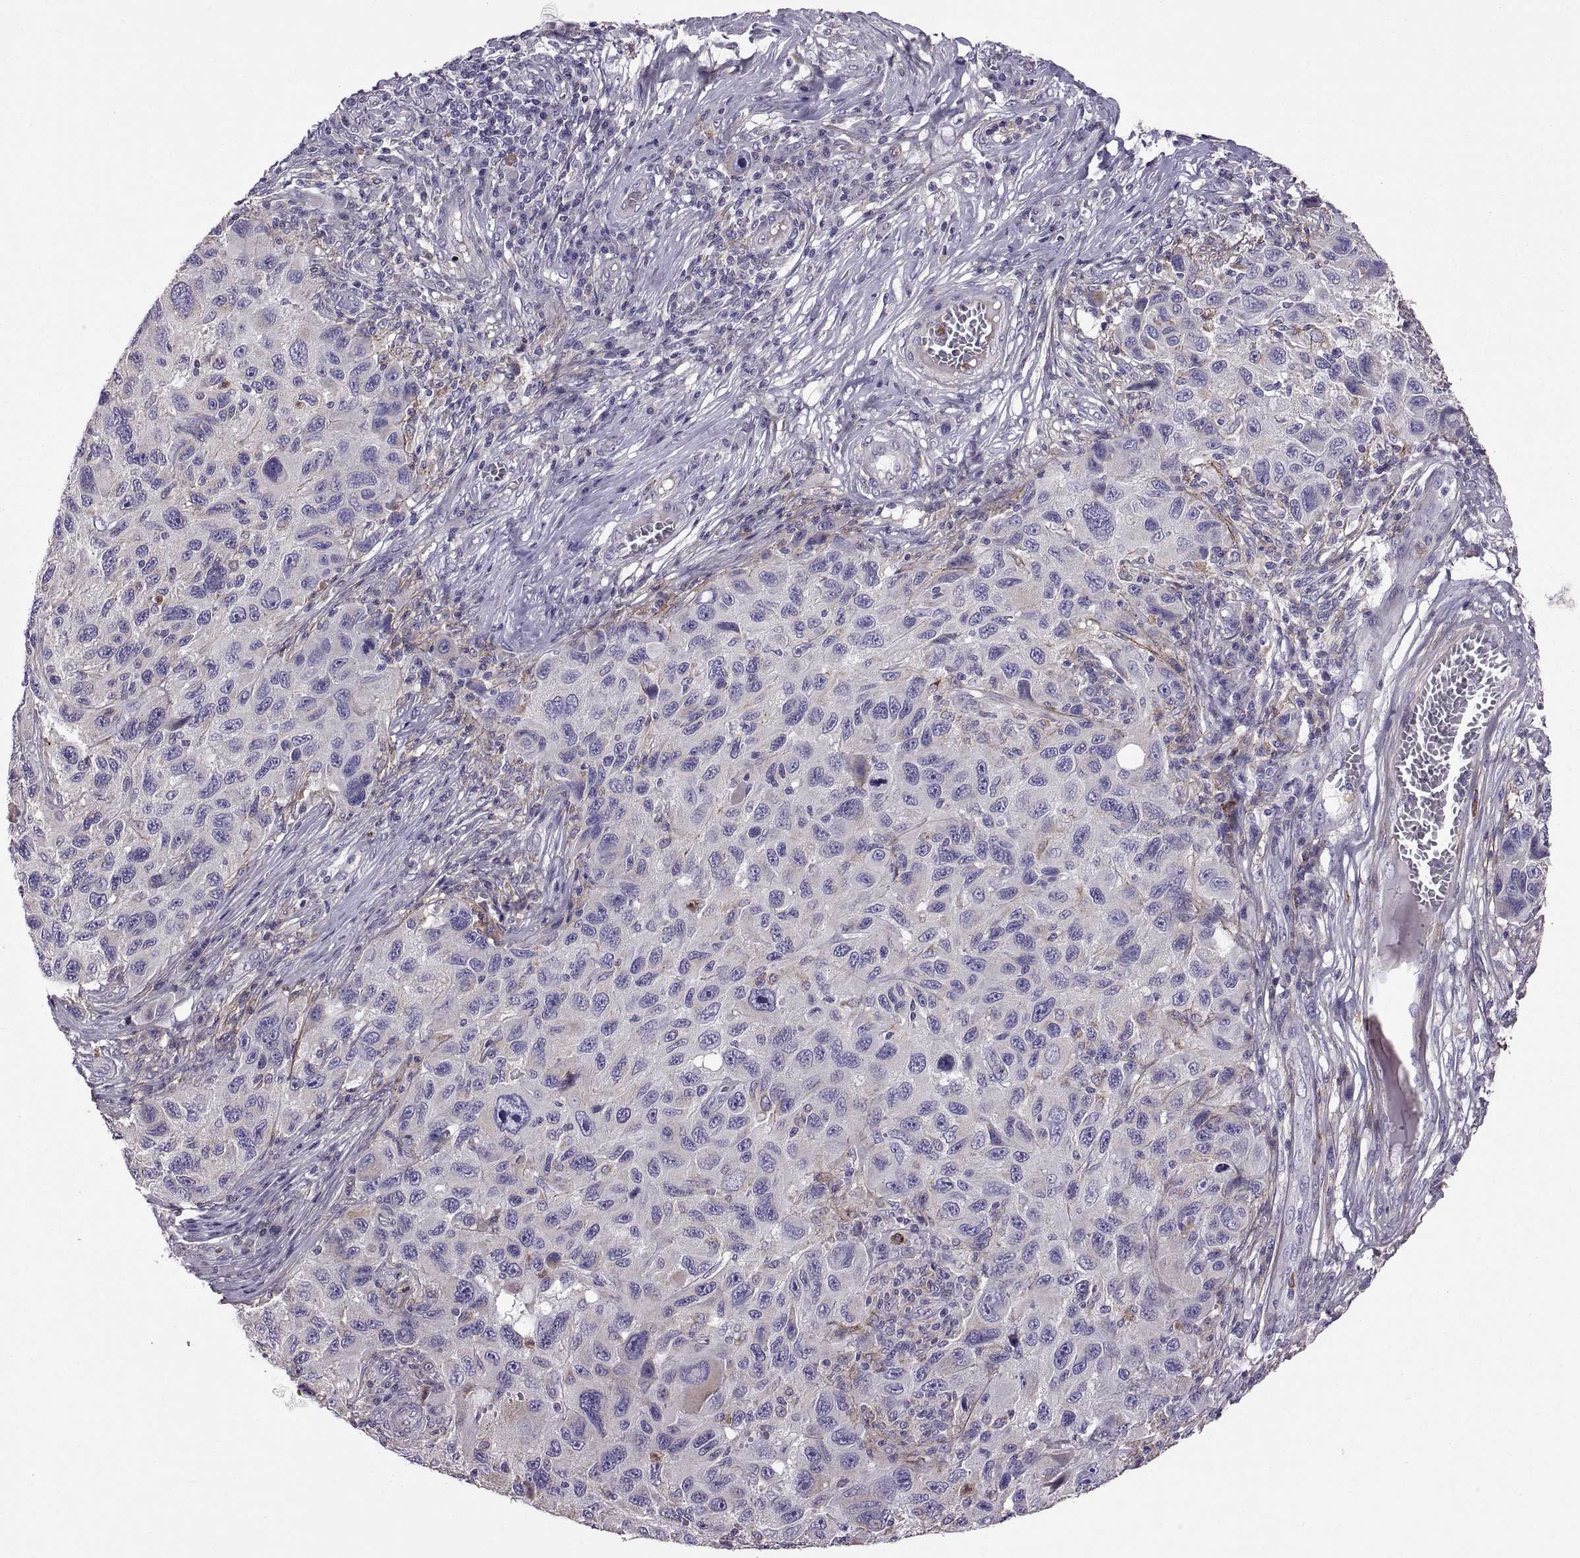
{"staining": {"intensity": "negative", "quantity": "none", "location": "none"}, "tissue": "melanoma", "cell_type": "Tumor cells", "image_type": "cancer", "snomed": [{"axis": "morphology", "description": "Malignant melanoma, NOS"}, {"axis": "topography", "description": "Skin"}], "caption": "A photomicrograph of malignant melanoma stained for a protein reveals no brown staining in tumor cells.", "gene": "EMILIN2", "patient": {"sex": "male", "age": 53}}